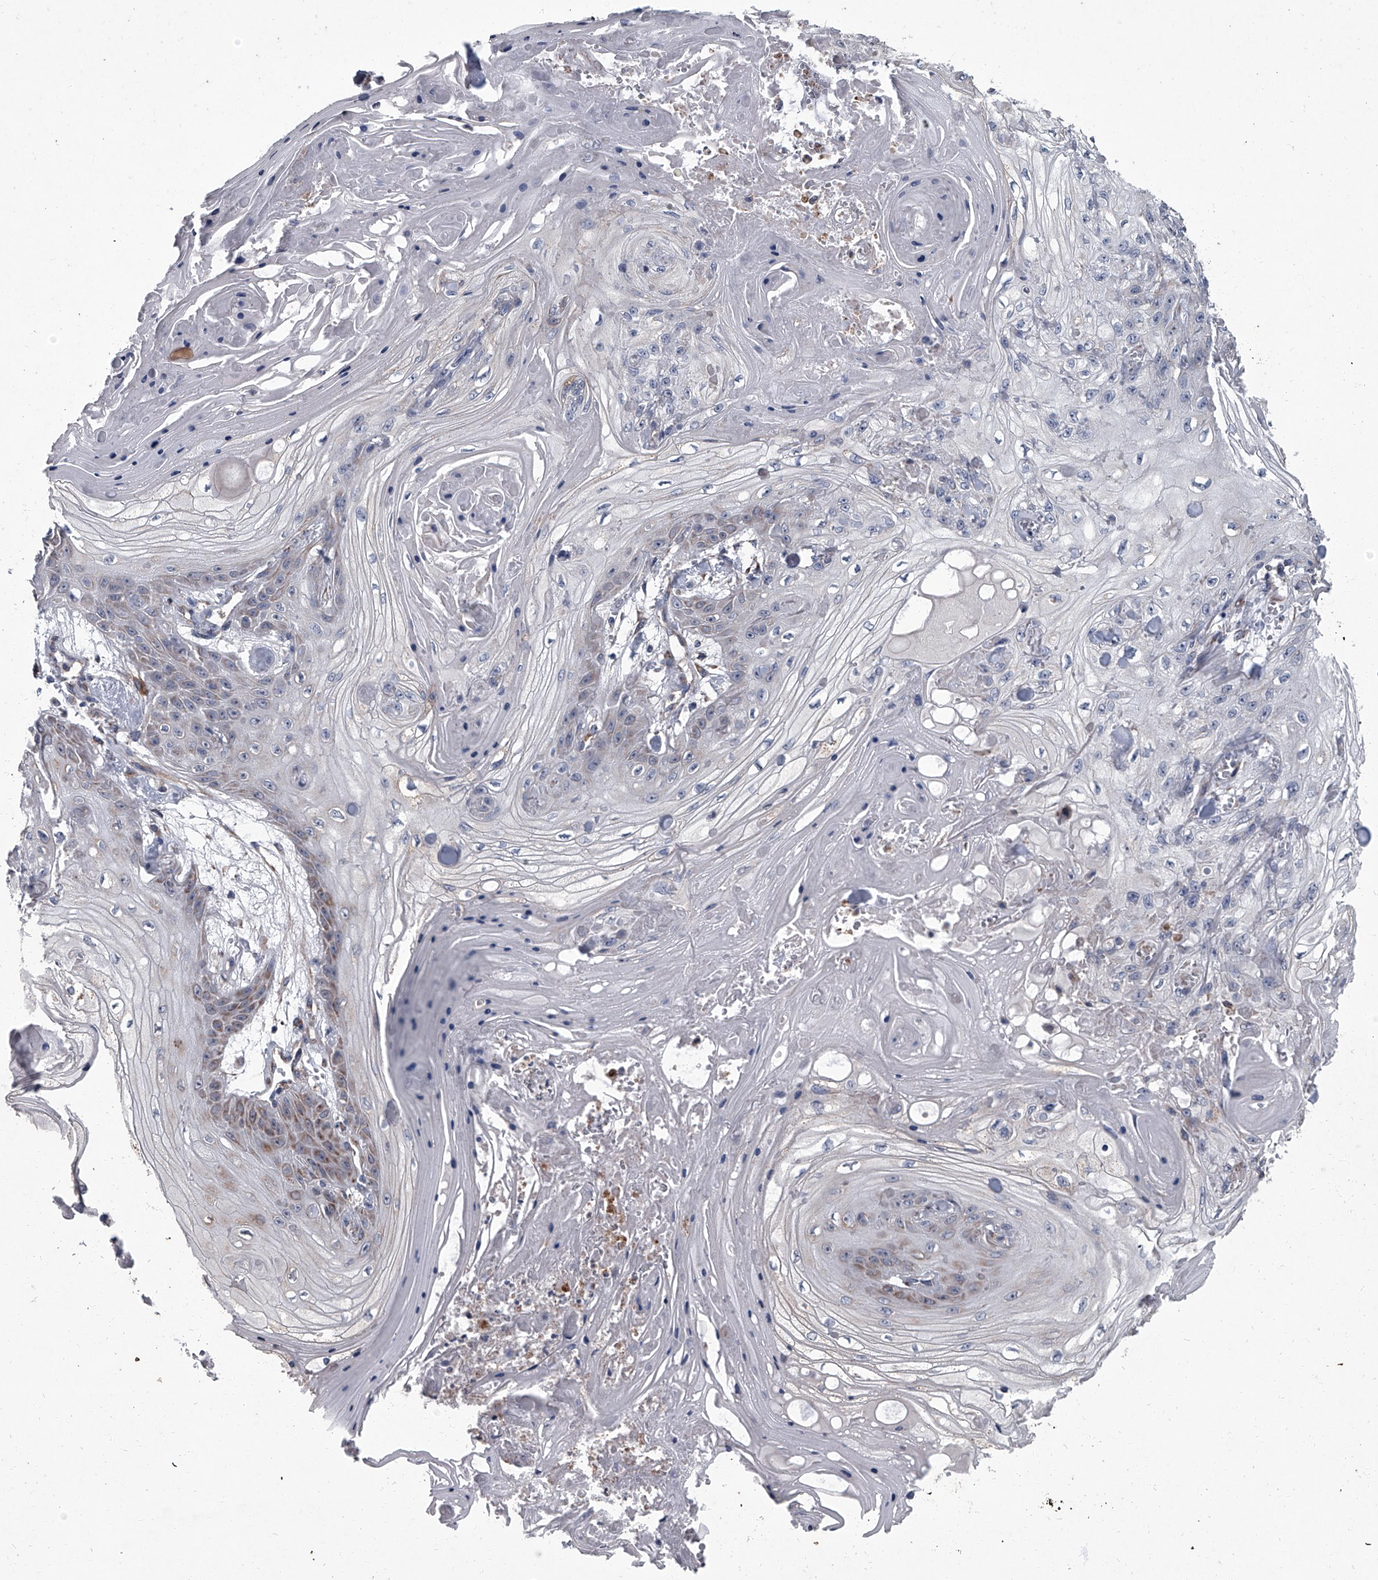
{"staining": {"intensity": "moderate", "quantity": "<25%", "location": "cytoplasmic/membranous"}, "tissue": "skin cancer", "cell_type": "Tumor cells", "image_type": "cancer", "snomed": [{"axis": "morphology", "description": "Squamous cell carcinoma, NOS"}, {"axis": "topography", "description": "Skin"}], "caption": "Brown immunohistochemical staining in human skin squamous cell carcinoma reveals moderate cytoplasmic/membranous staining in approximately <25% of tumor cells.", "gene": "SIRT4", "patient": {"sex": "male", "age": 74}}